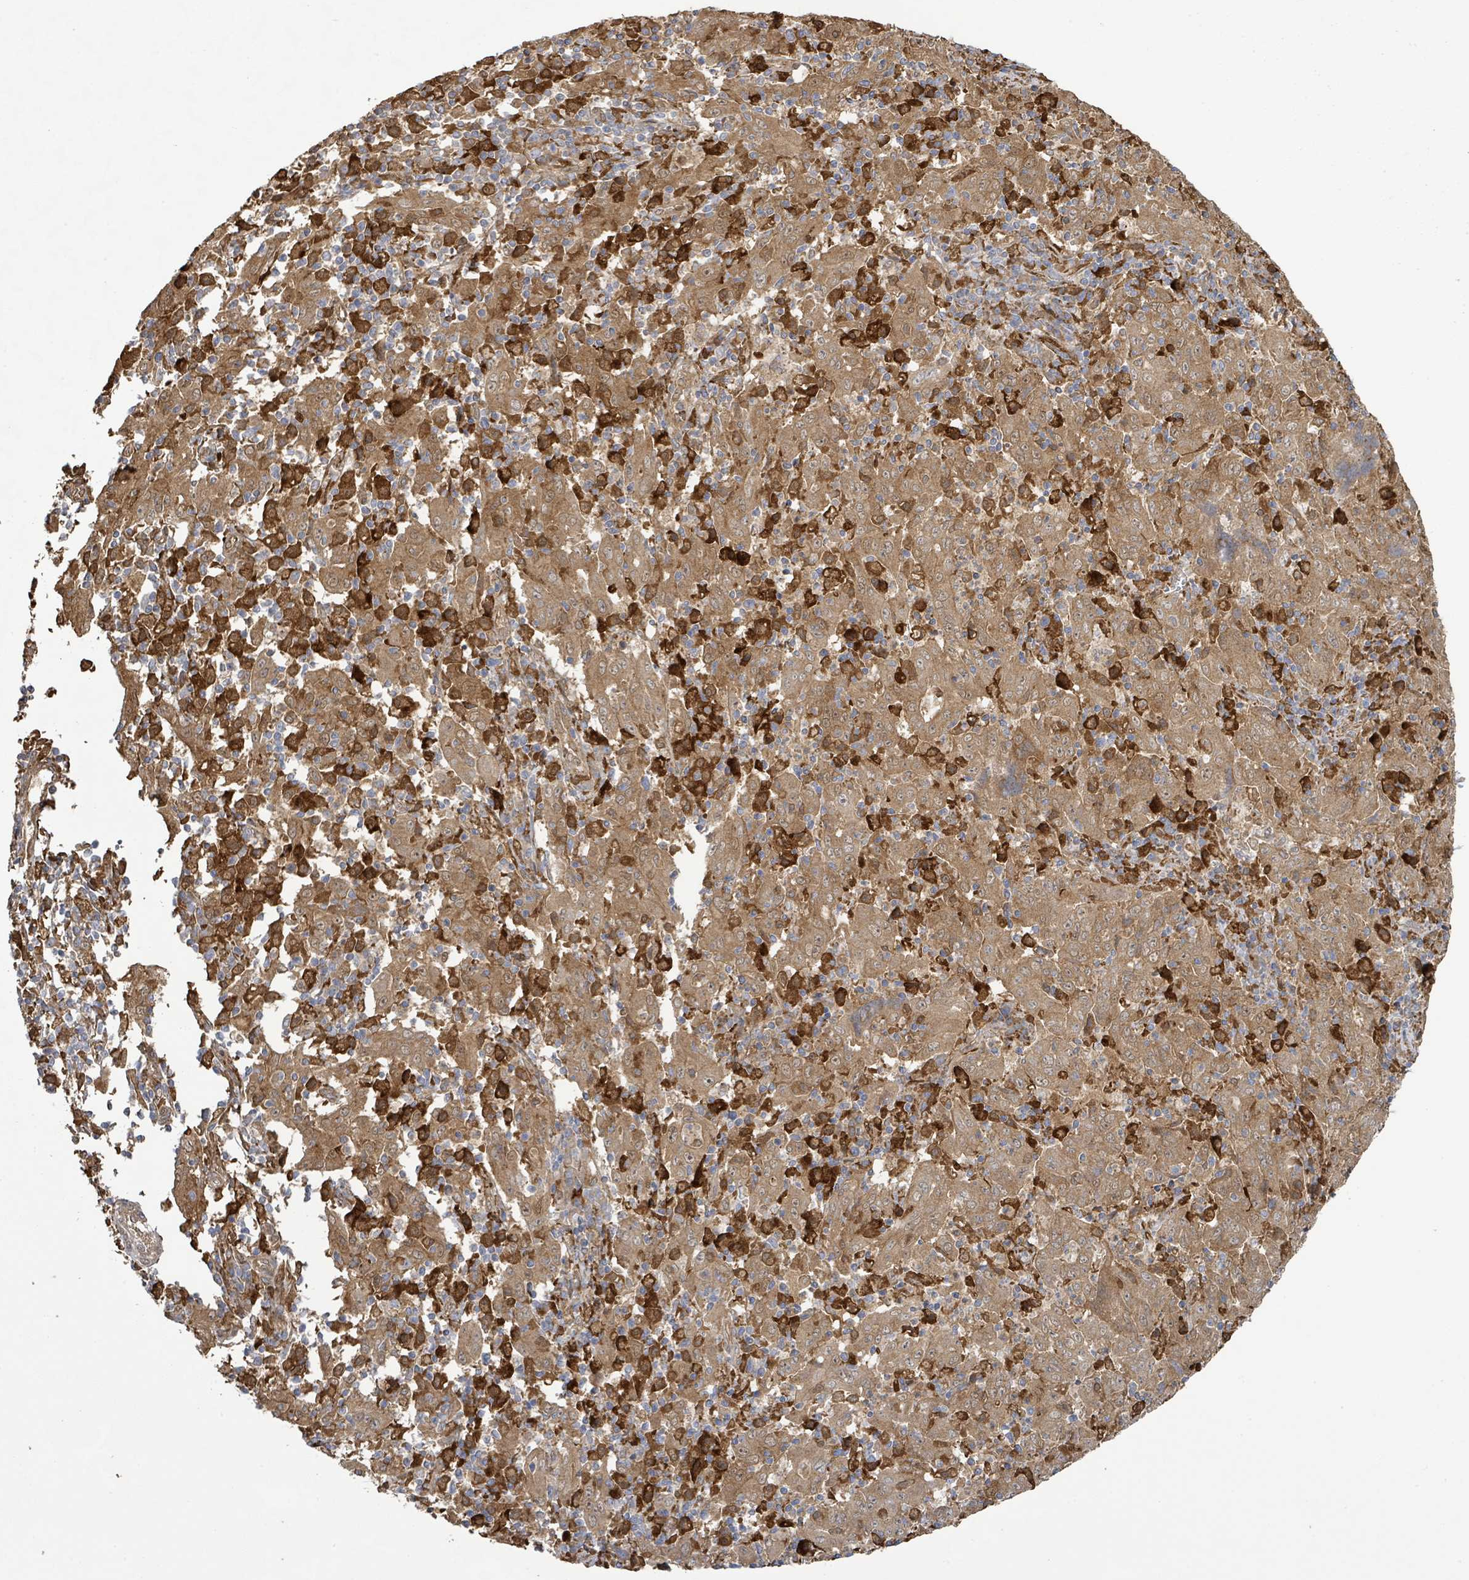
{"staining": {"intensity": "moderate", "quantity": ">75%", "location": "cytoplasmic/membranous"}, "tissue": "pancreatic cancer", "cell_type": "Tumor cells", "image_type": "cancer", "snomed": [{"axis": "morphology", "description": "Adenocarcinoma, NOS"}, {"axis": "topography", "description": "Pancreas"}], "caption": "Tumor cells demonstrate moderate cytoplasmic/membranous staining in approximately >75% of cells in pancreatic adenocarcinoma.", "gene": "ARPIN", "patient": {"sex": "male", "age": 63}}